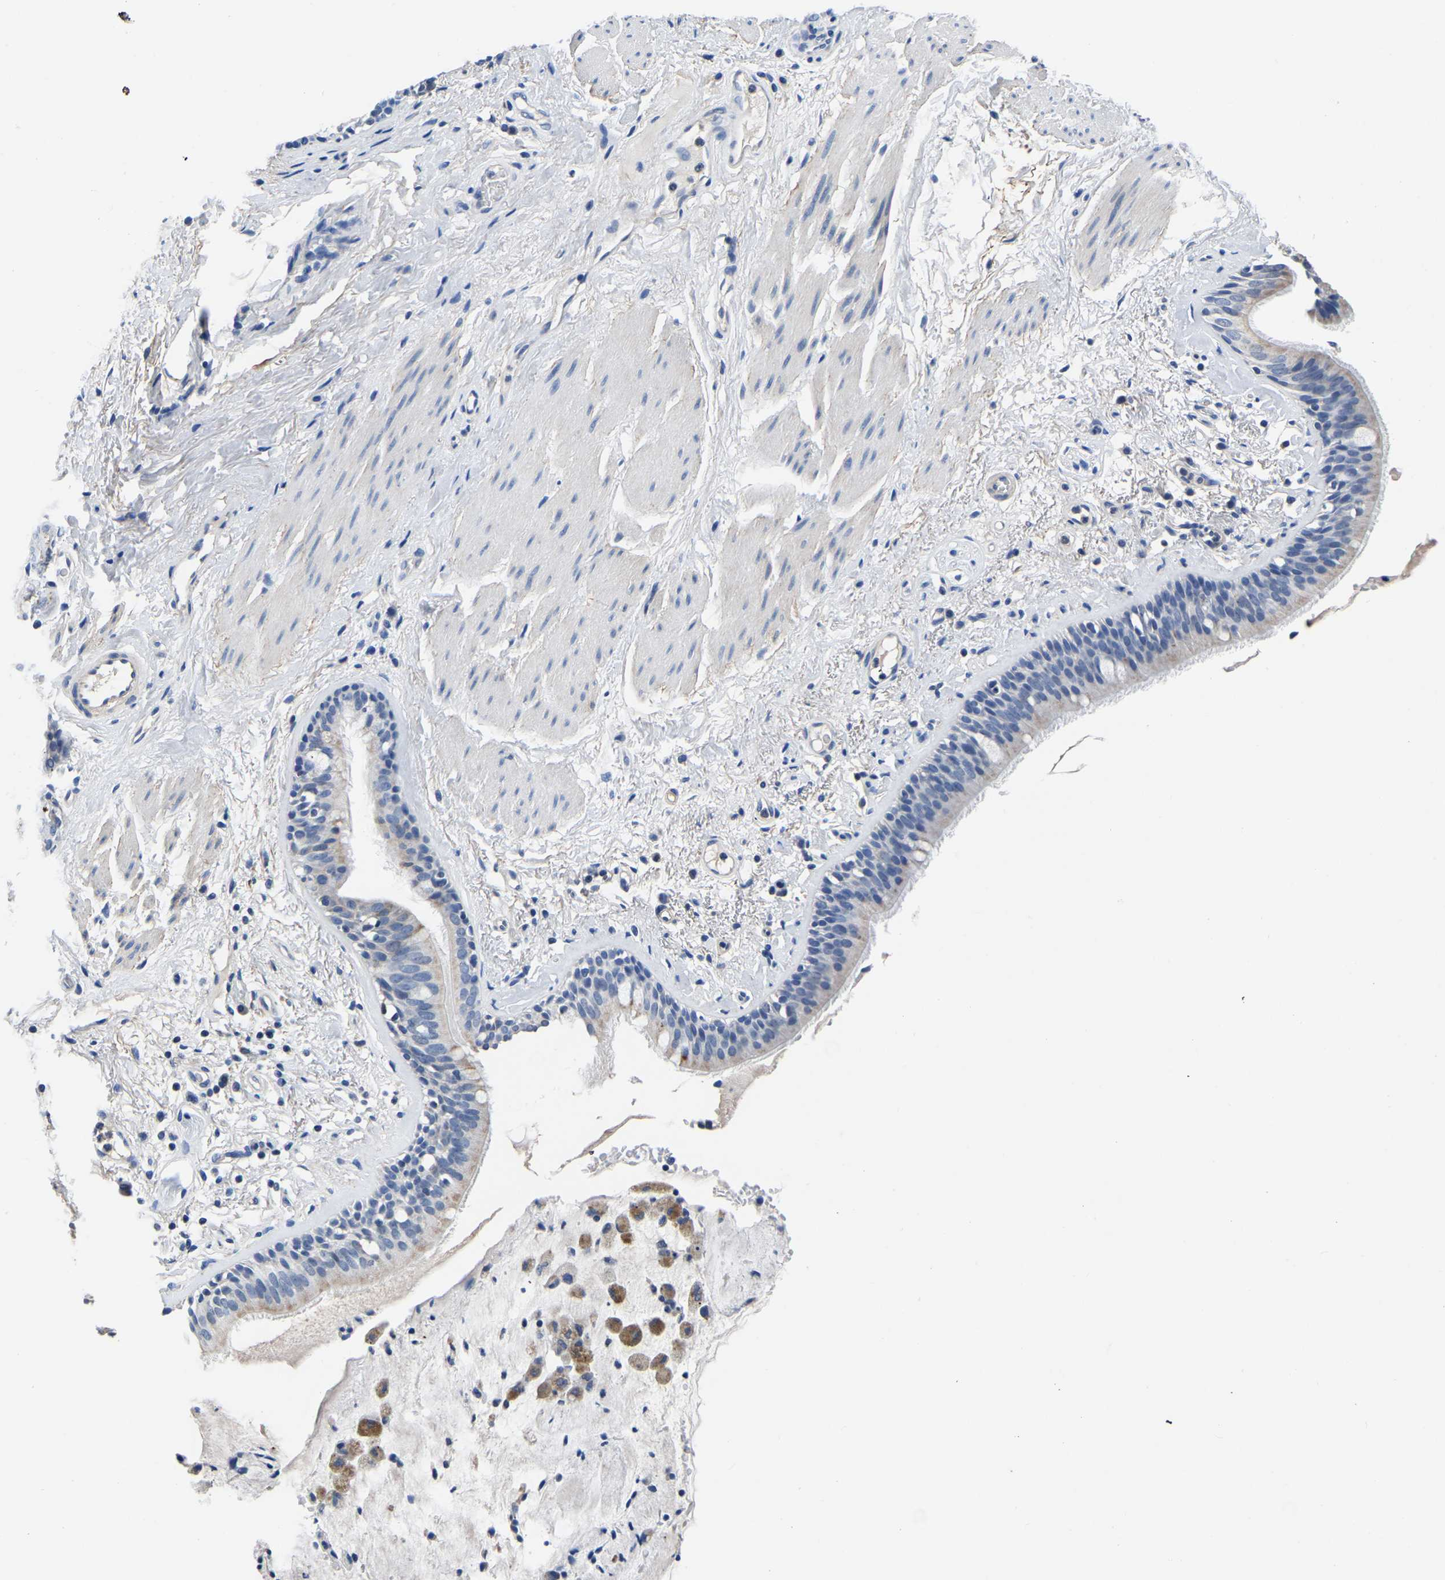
{"staining": {"intensity": "negative", "quantity": "none", "location": "none"}, "tissue": "bronchus", "cell_type": "Respiratory epithelial cells", "image_type": "normal", "snomed": [{"axis": "morphology", "description": "Normal tissue, NOS"}, {"axis": "topography", "description": "Cartilage tissue"}], "caption": "This is a image of IHC staining of normal bronchus, which shows no positivity in respiratory epithelial cells. (Stains: DAB (3,3'-diaminobenzidine) immunohistochemistry (IHC) with hematoxylin counter stain, Microscopy: brightfield microscopy at high magnification).", "gene": "FGD5", "patient": {"sex": "female", "age": 63}}